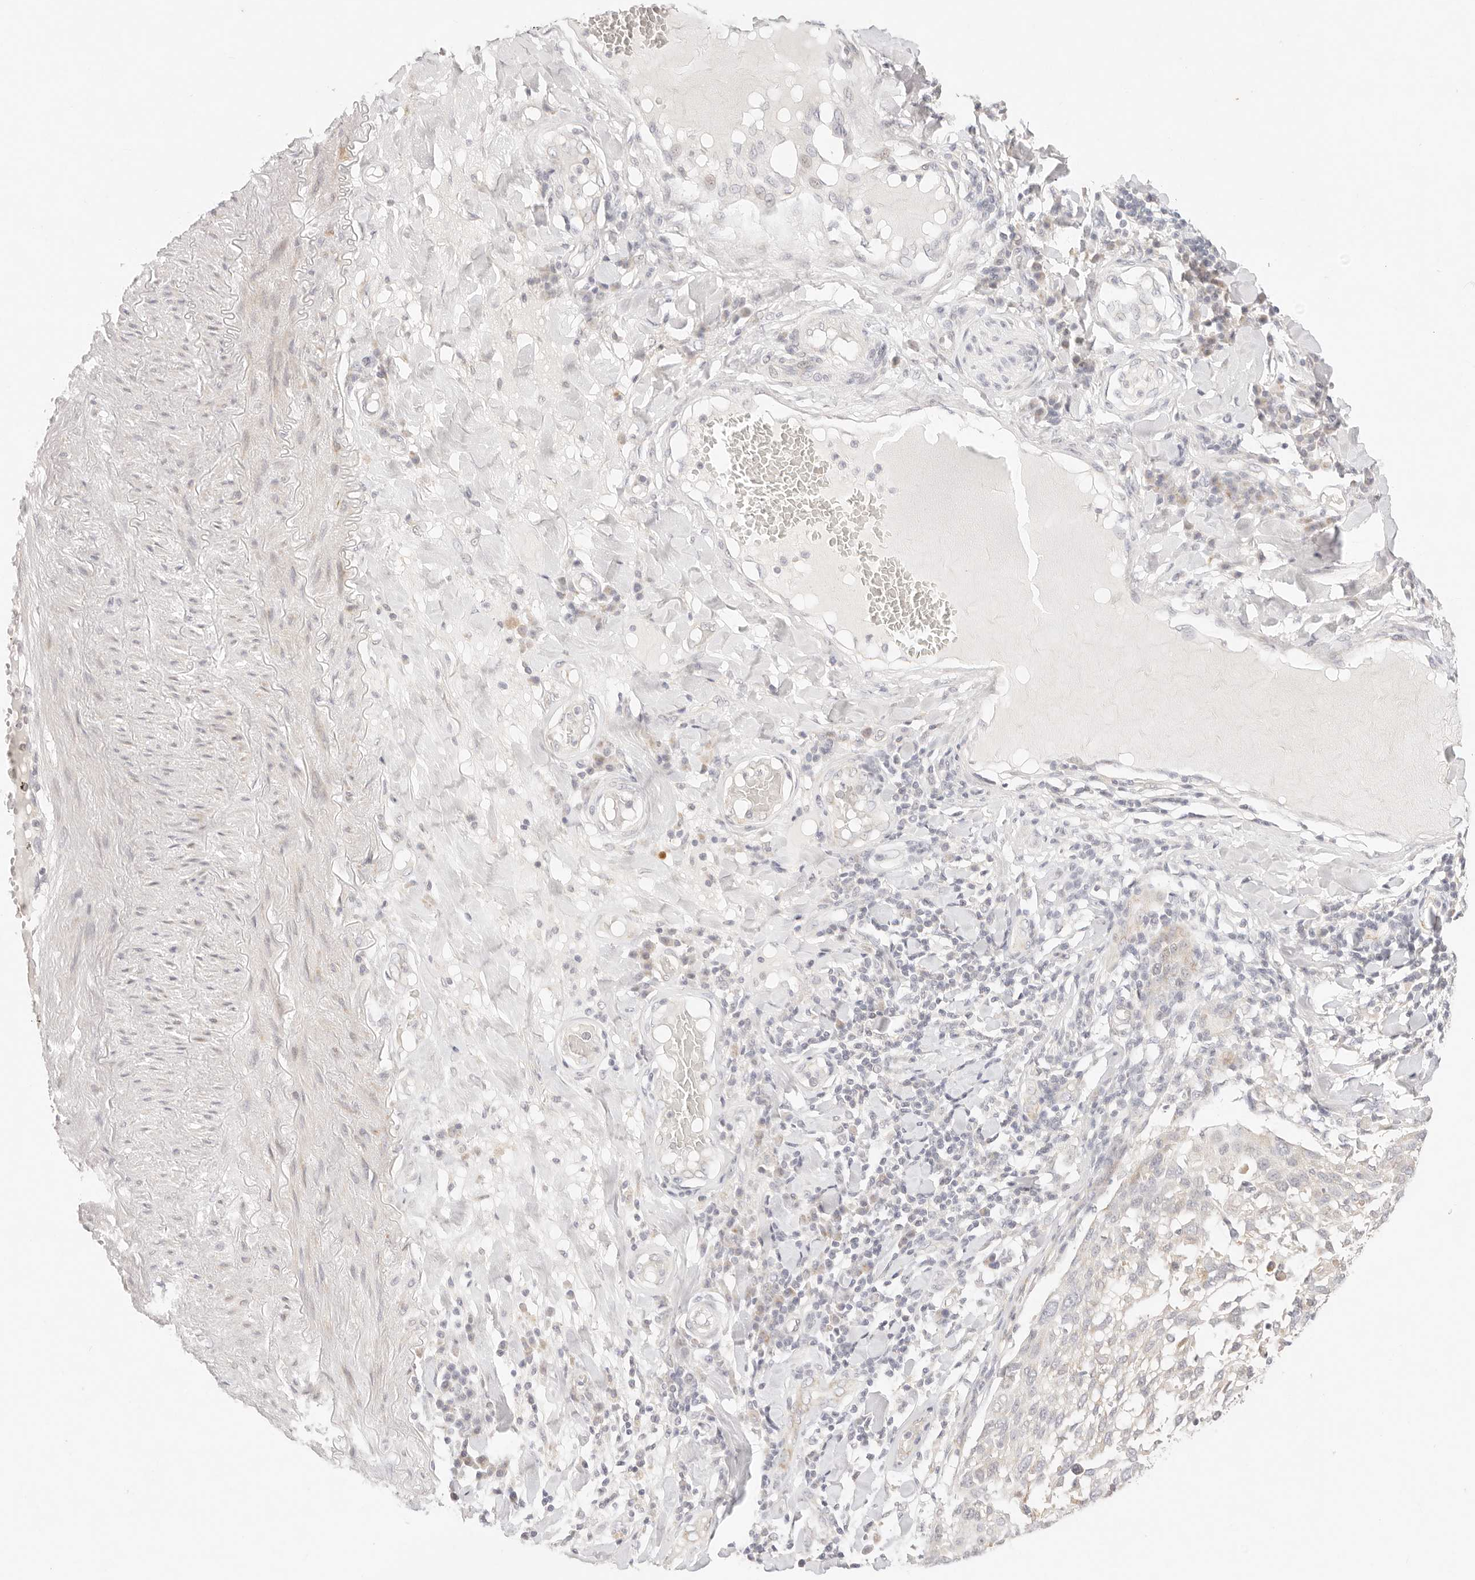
{"staining": {"intensity": "negative", "quantity": "none", "location": "none"}, "tissue": "lung cancer", "cell_type": "Tumor cells", "image_type": "cancer", "snomed": [{"axis": "morphology", "description": "Squamous cell carcinoma, NOS"}, {"axis": "topography", "description": "Lung"}], "caption": "The immunohistochemistry image has no significant positivity in tumor cells of squamous cell carcinoma (lung) tissue. Brightfield microscopy of IHC stained with DAB (brown) and hematoxylin (blue), captured at high magnification.", "gene": "GPR156", "patient": {"sex": "male", "age": 65}}